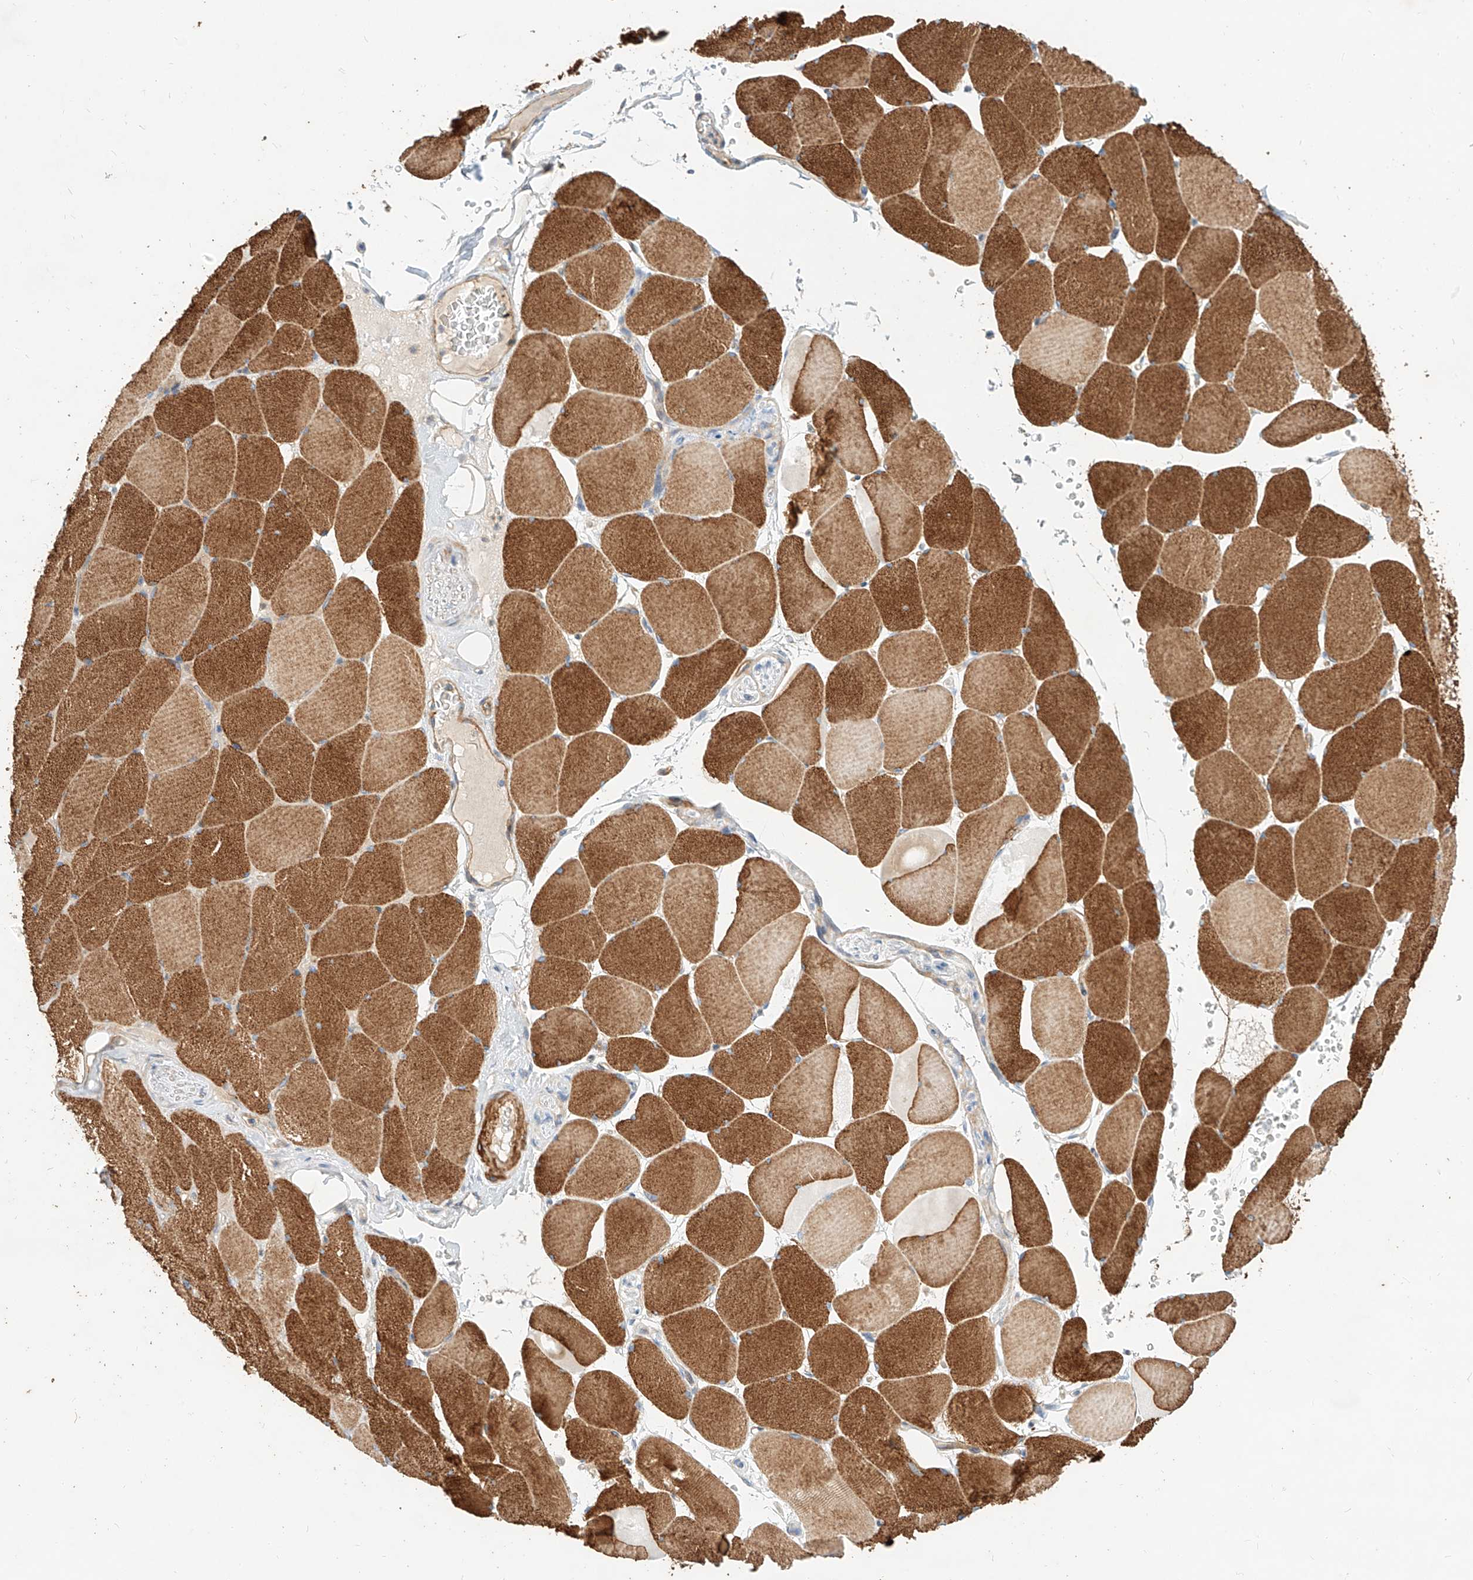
{"staining": {"intensity": "strong", "quantity": ">75%", "location": "cytoplasmic/membranous"}, "tissue": "skeletal muscle", "cell_type": "Myocytes", "image_type": "normal", "snomed": [{"axis": "morphology", "description": "Normal tissue, NOS"}, {"axis": "topography", "description": "Skeletal muscle"}, {"axis": "topography", "description": "Head-Neck"}], "caption": "A brown stain highlights strong cytoplasmic/membranous expression of a protein in myocytes of unremarkable human skeletal muscle. The staining was performed using DAB to visualize the protein expression in brown, while the nuclei were stained in blue with hematoxylin (Magnification: 20x).", "gene": "KCNH5", "patient": {"sex": "male", "age": 66}}